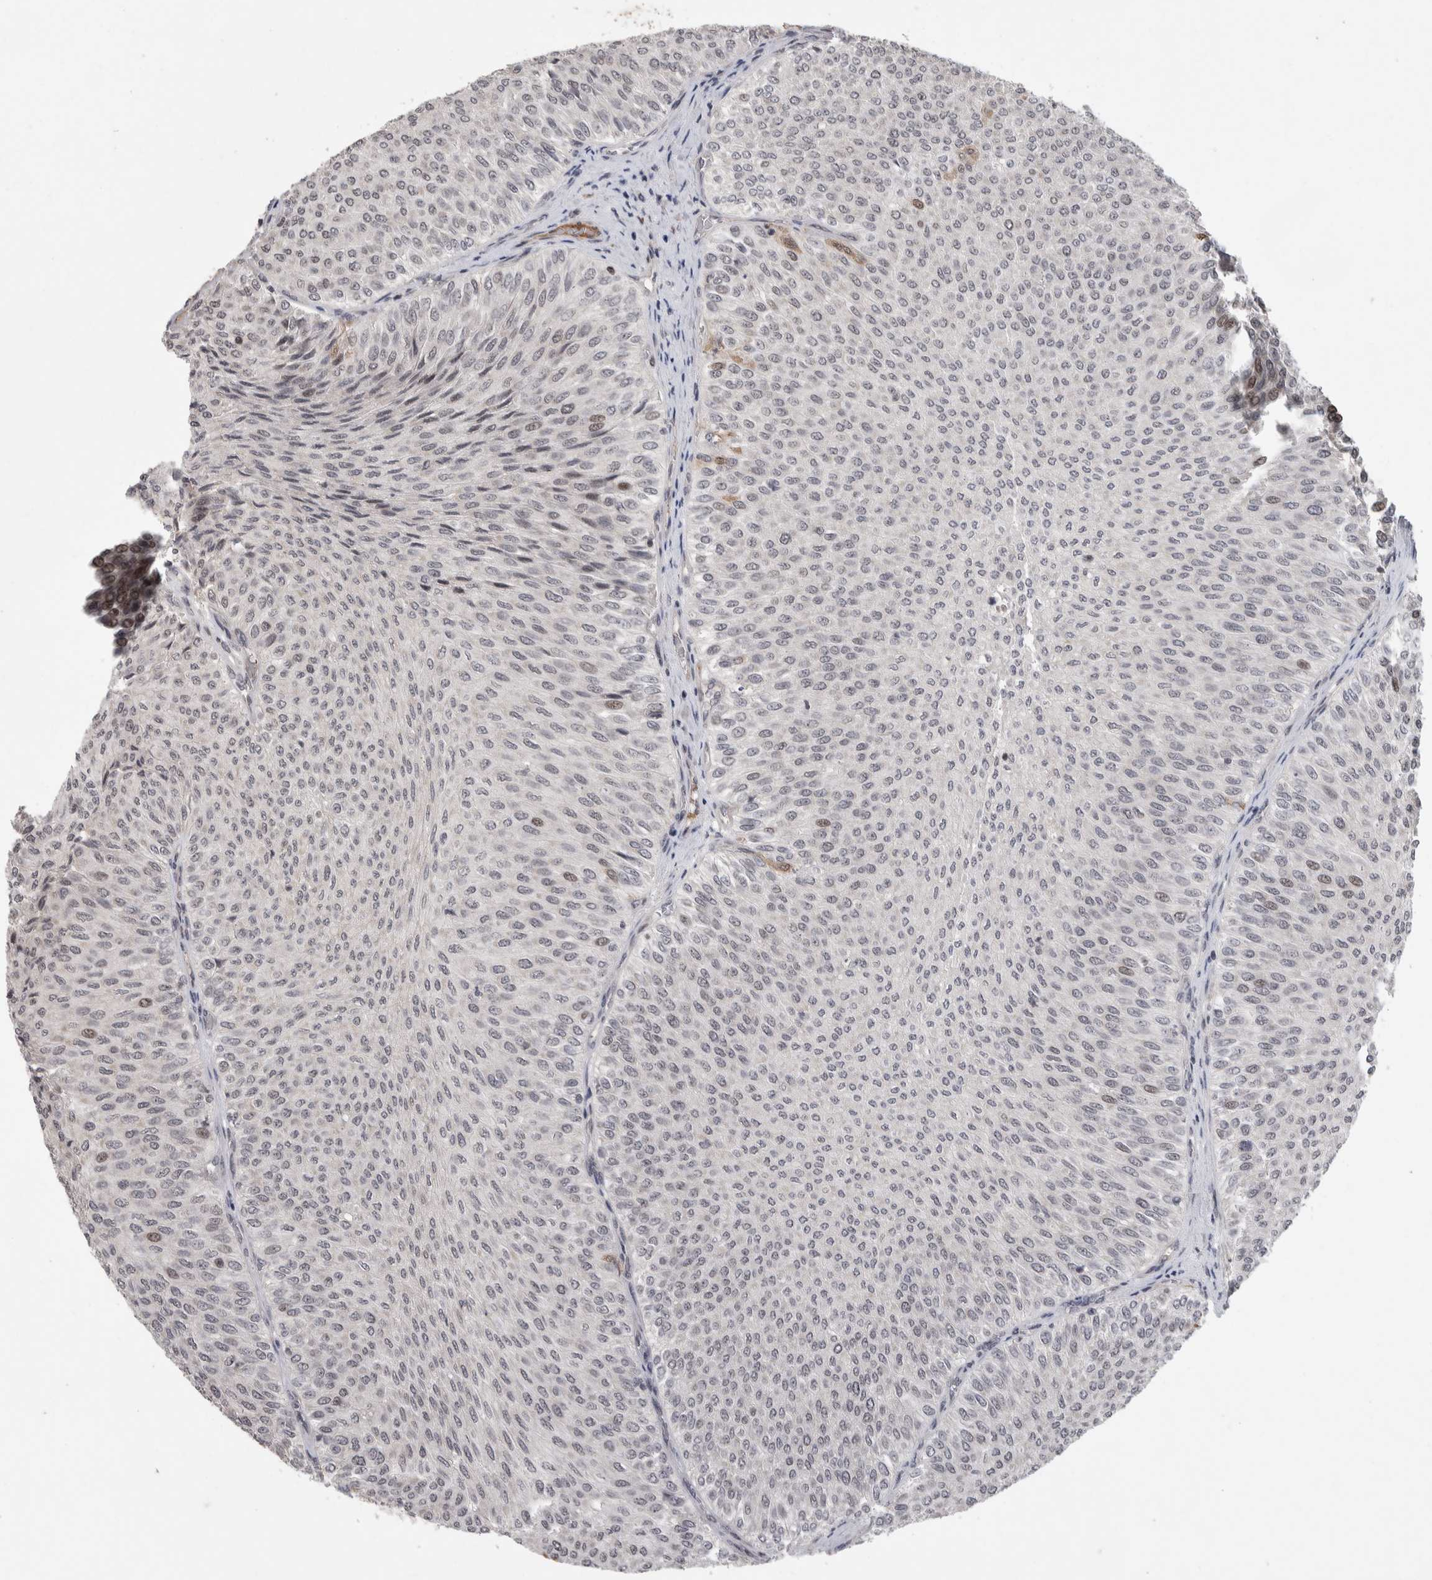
{"staining": {"intensity": "weak", "quantity": "<25%", "location": "nuclear"}, "tissue": "urothelial cancer", "cell_type": "Tumor cells", "image_type": "cancer", "snomed": [{"axis": "morphology", "description": "Urothelial carcinoma, Low grade"}, {"axis": "topography", "description": "Urinary bladder"}], "caption": "A high-resolution image shows immunohistochemistry (IHC) staining of urothelial carcinoma (low-grade), which displays no significant staining in tumor cells.", "gene": "ZNF592", "patient": {"sex": "male", "age": 78}}